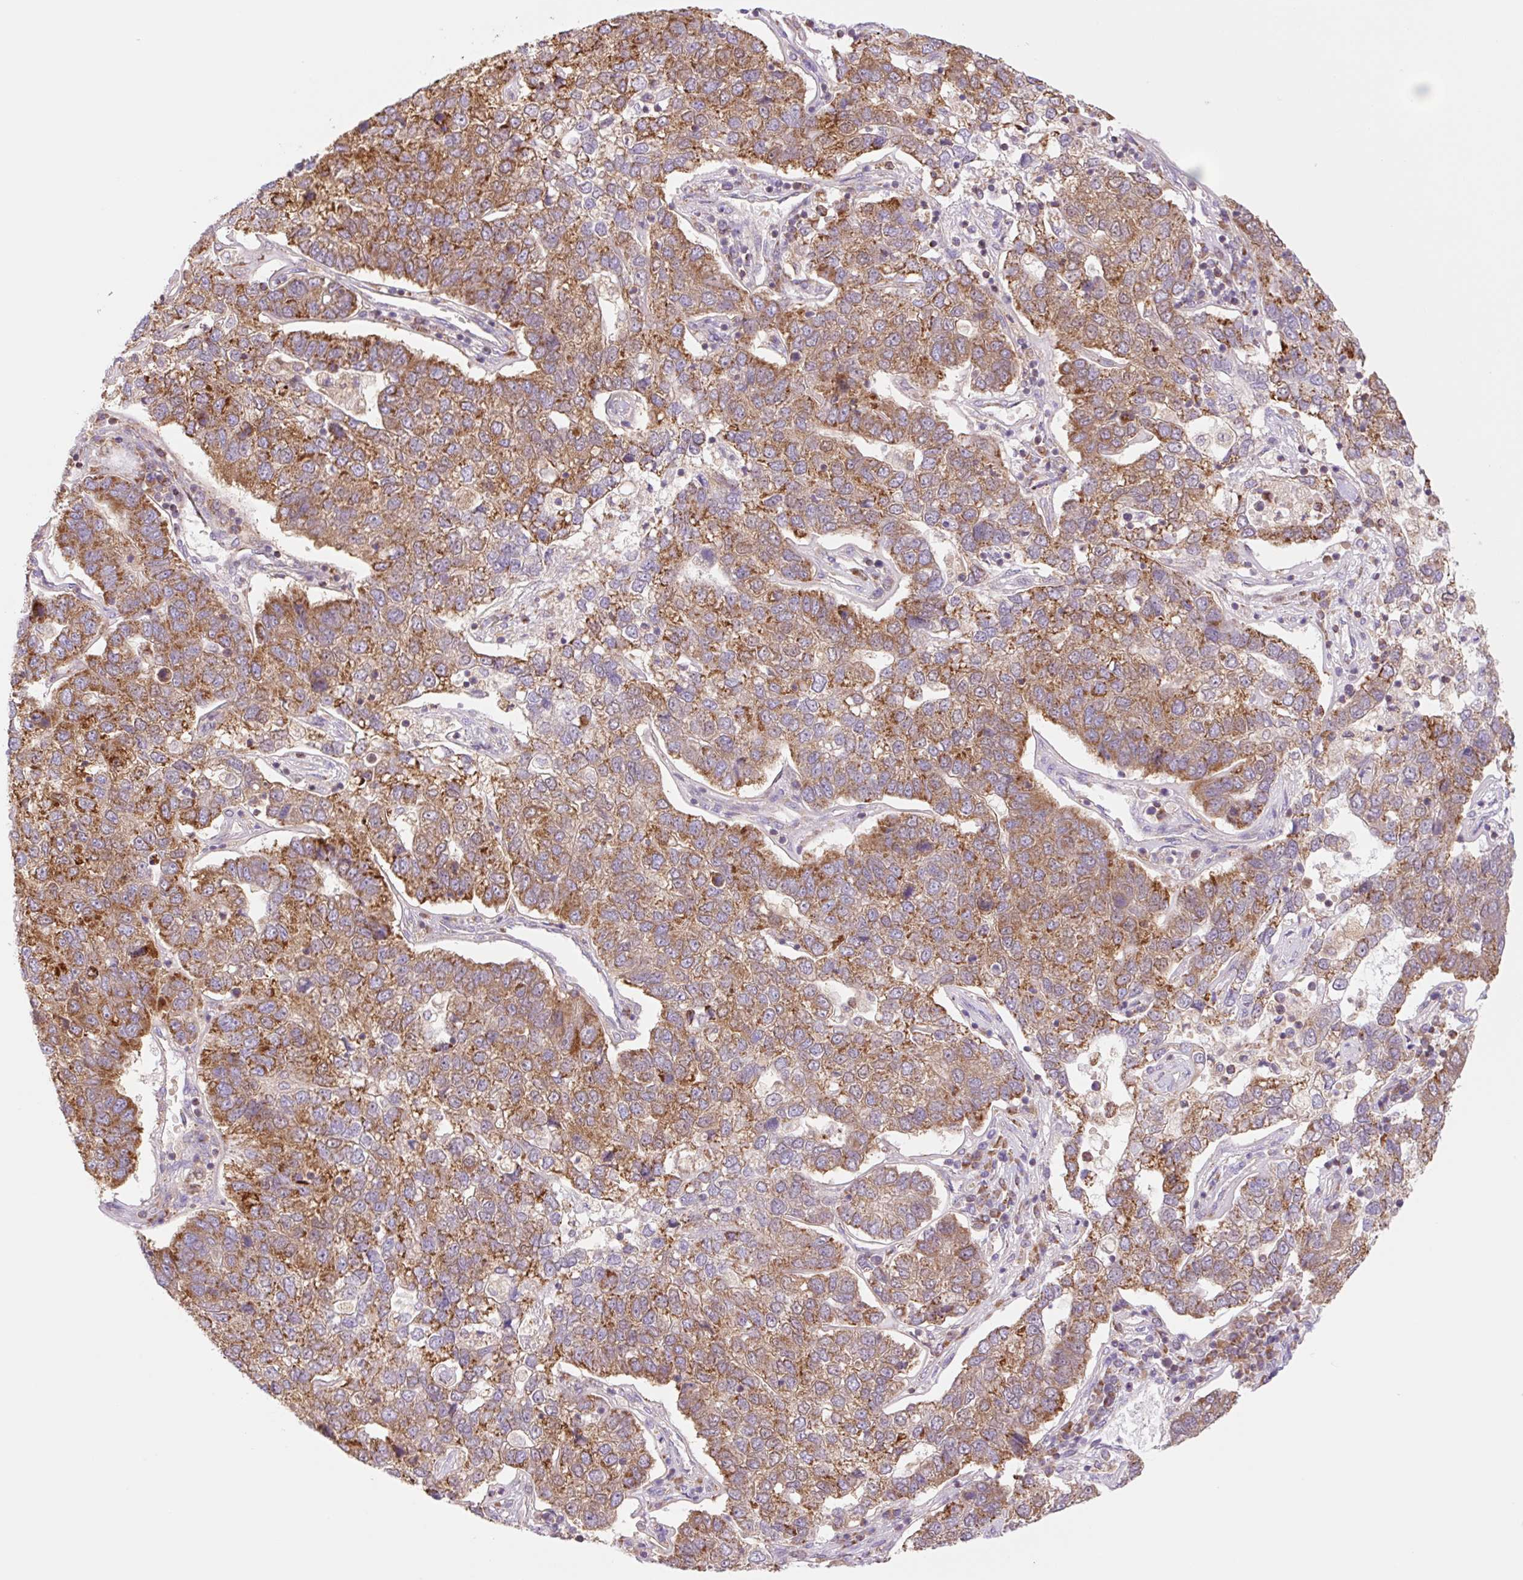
{"staining": {"intensity": "strong", "quantity": ">75%", "location": "cytoplasmic/membranous"}, "tissue": "pancreatic cancer", "cell_type": "Tumor cells", "image_type": "cancer", "snomed": [{"axis": "morphology", "description": "Adenocarcinoma, NOS"}, {"axis": "topography", "description": "Pancreas"}], "caption": "Protein expression by immunohistochemistry exhibits strong cytoplasmic/membranous expression in about >75% of tumor cells in pancreatic adenocarcinoma.", "gene": "GOSR2", "patient": {"sex": "female", "age": 61}}